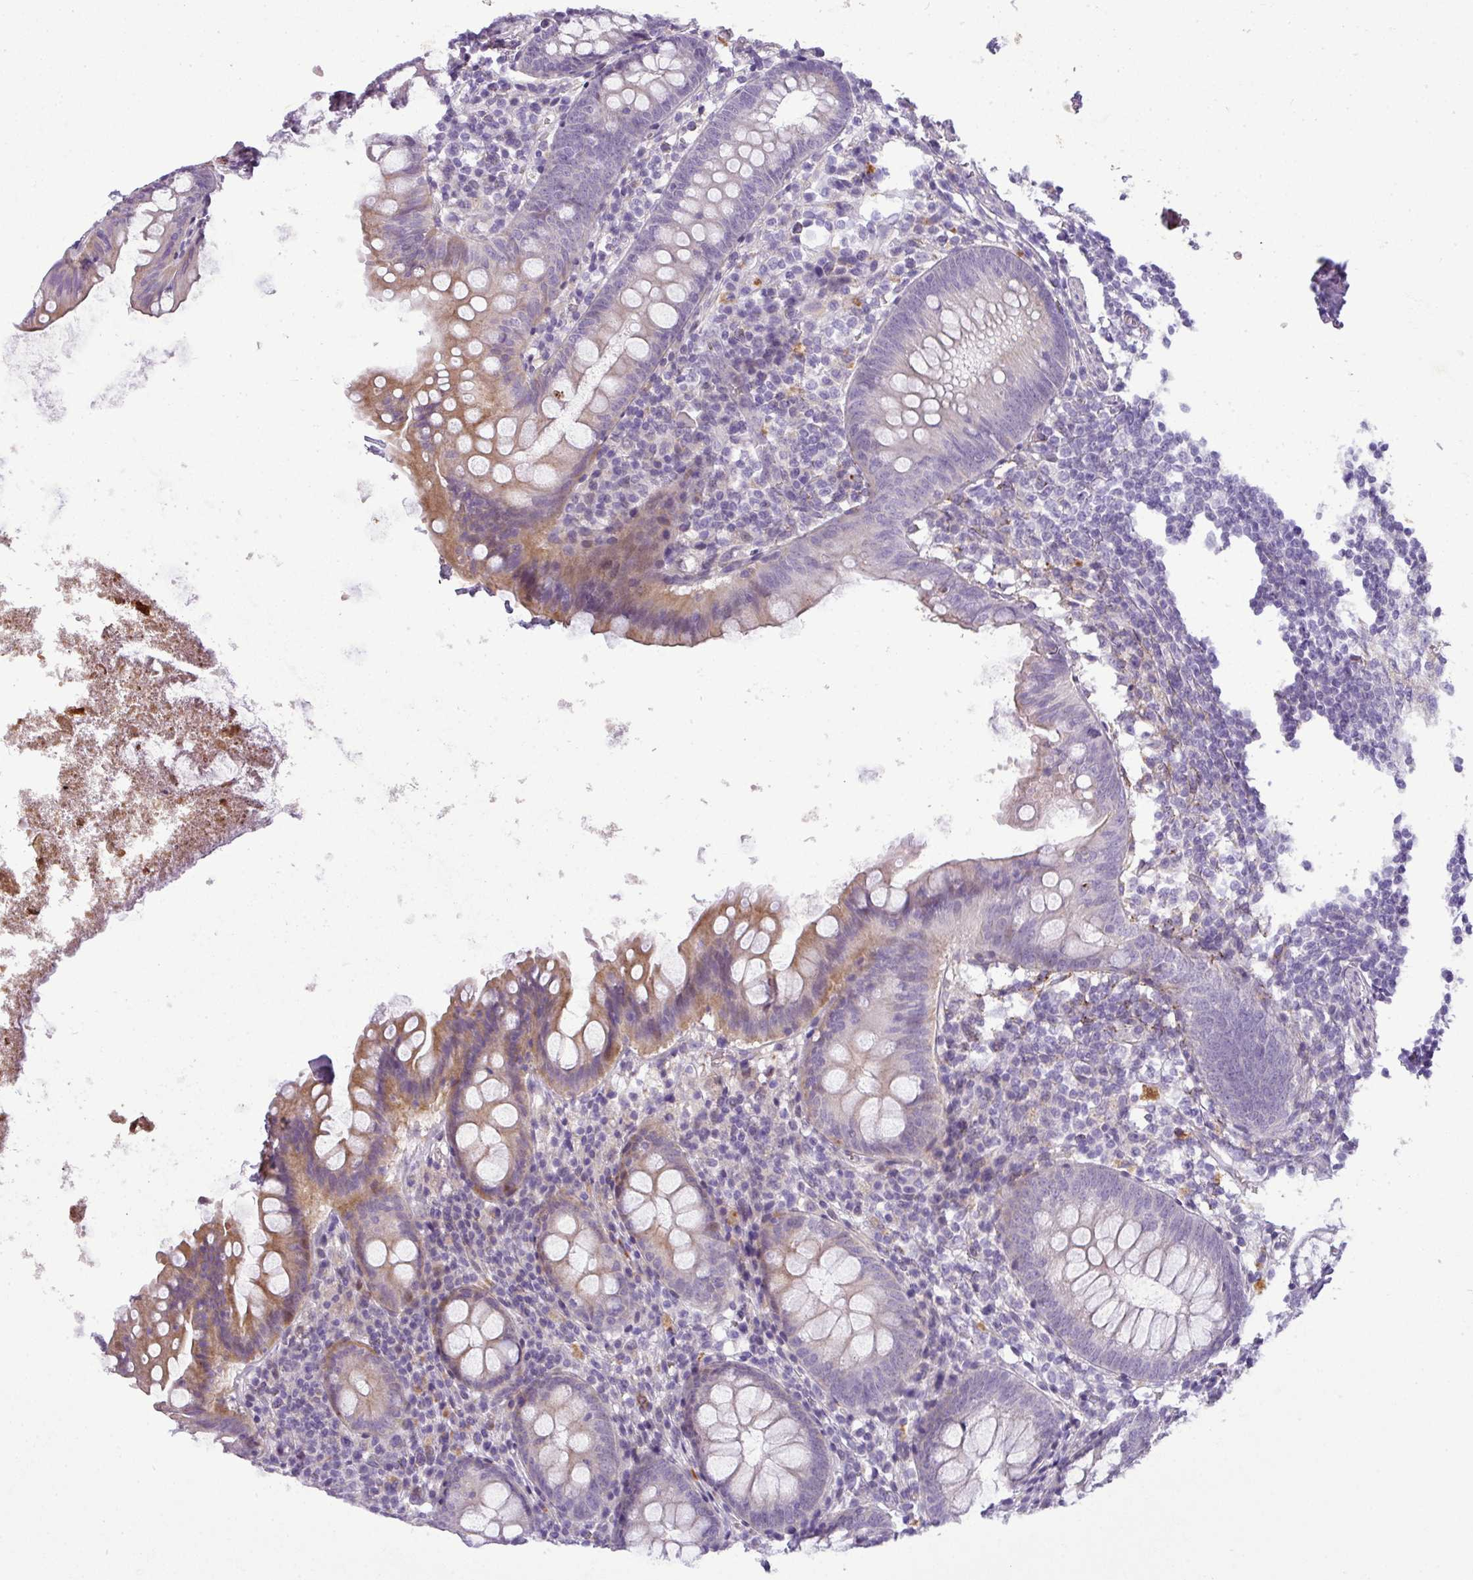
{"staining": {"intensity": "moderate", "quantity": "<25%", "location": "cytoplasmic/membranous"}, "tissue": "appendix", "cell_type": "Glandular cells", "image_type": "normal", "snomed": [{"axis": "morphology", "description": "Normal tissue, NOS"}, {"axis": "topography", "description": "Appendix"}], "caption": "This is an image of immunohistochemistry (IHC) staining of benign appendix, which shows moderate expression in the cytoplasmic/membranous of glandular cells.", "gene": "C4A", "patient": {"sex": "female", "age": 51}}